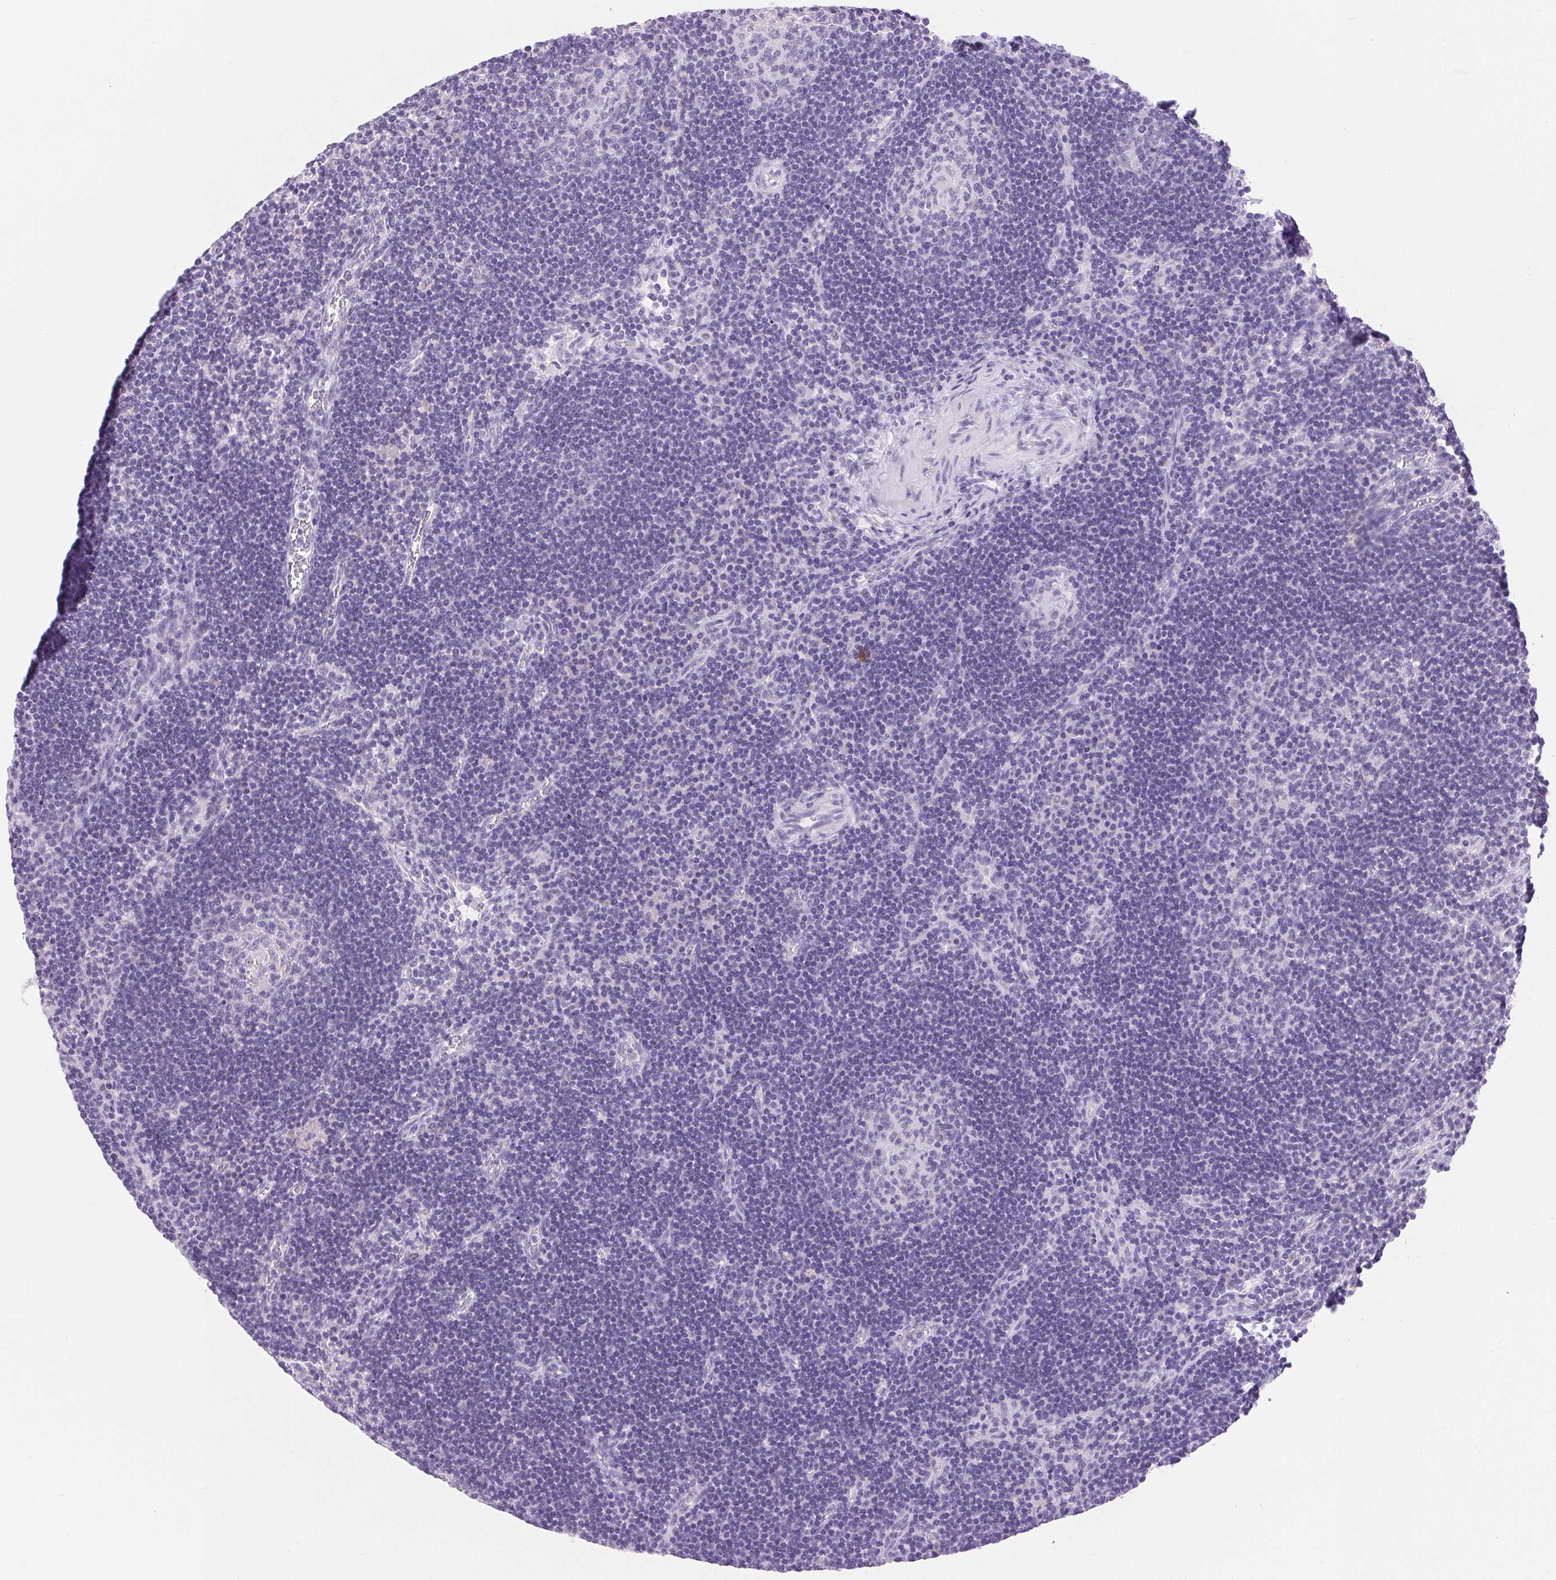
{"staining": {"intensity": "negative", "quantity": "none", "location": "none"}, "tissue": "lymph node", "cell_type": "Germinal center cells", "image_type": "normal", "snomed": [{"axis": "morphology", "description": "Normal tissue, NOS"}, {"axis": "topography", "description": "Lymph node"}], "caption": "The micrograph demonstrates no staining of germinal center cells in unremarkable lymph node. (Immunohistochemistry, brightfield microscopy, high magnification).", "gene": "SERPINB3", "patient": {"sex": "male", "age": 67}}